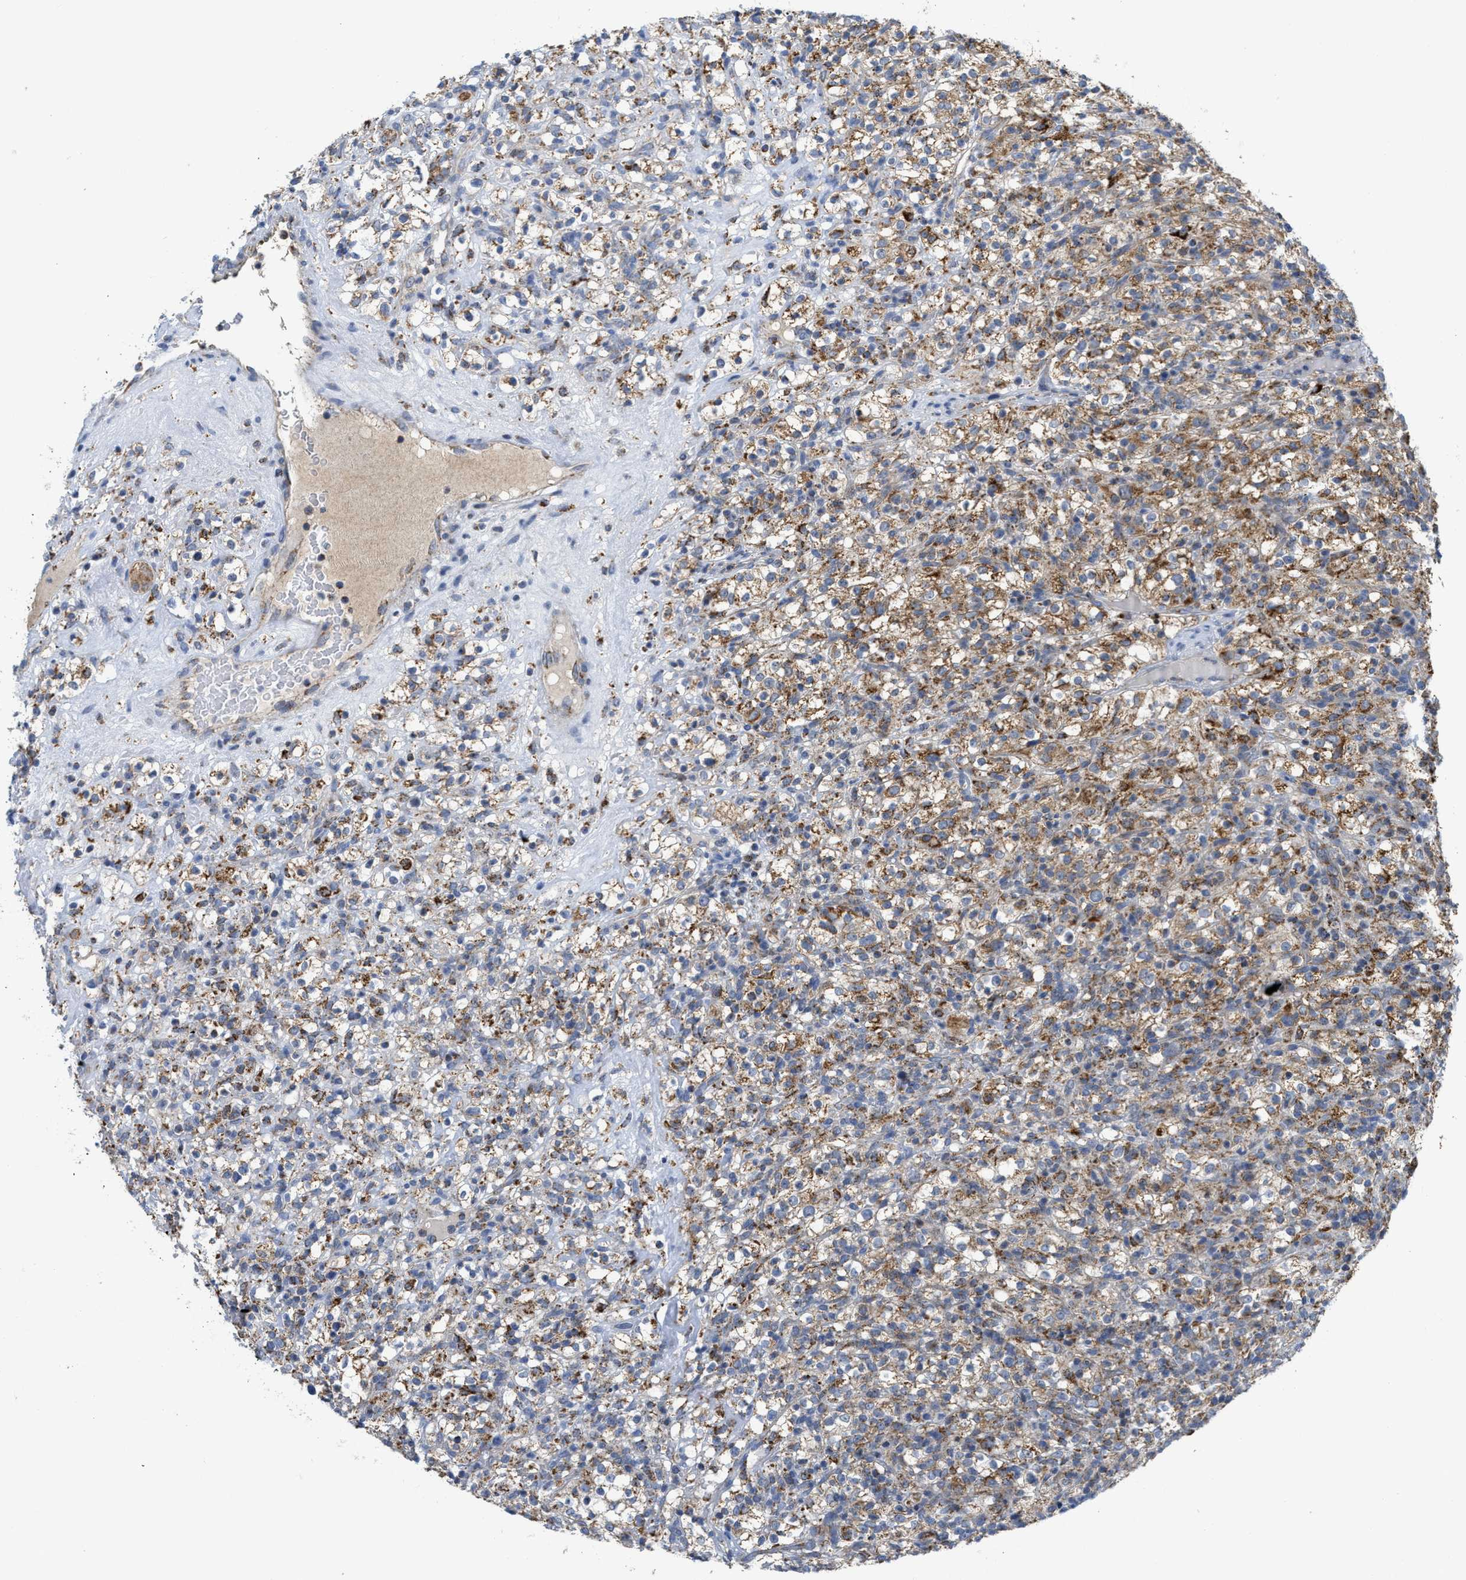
{"staining": {"intensity": "moderate", "quantity": ">75%", "location": "cytoplasmic/membranous"}, "tissue": "renal cancer", "cell_type": "Tumor cells", "image_type": "cancer", "snomed": [{"axis": "morphology", "description": "Normal tissue, NOS"}, {"axis": "morphology", "description": "Adenocarcinoma, NOS"}, {"axis": "topography", "description": "Kidney"}], "caption": "A high-resolution histopathology image shows IHC staining of renal adenocarcinoma, which displays moderate cytoplasmic/membranous expression in approximately >75% of tumor cells. (DAB (3,3'-diaminobenzidine) IHC with brightfield microscopy, high magnification).", "gene": "GATD3", "patient": {"sex": "female", "age": 72}}